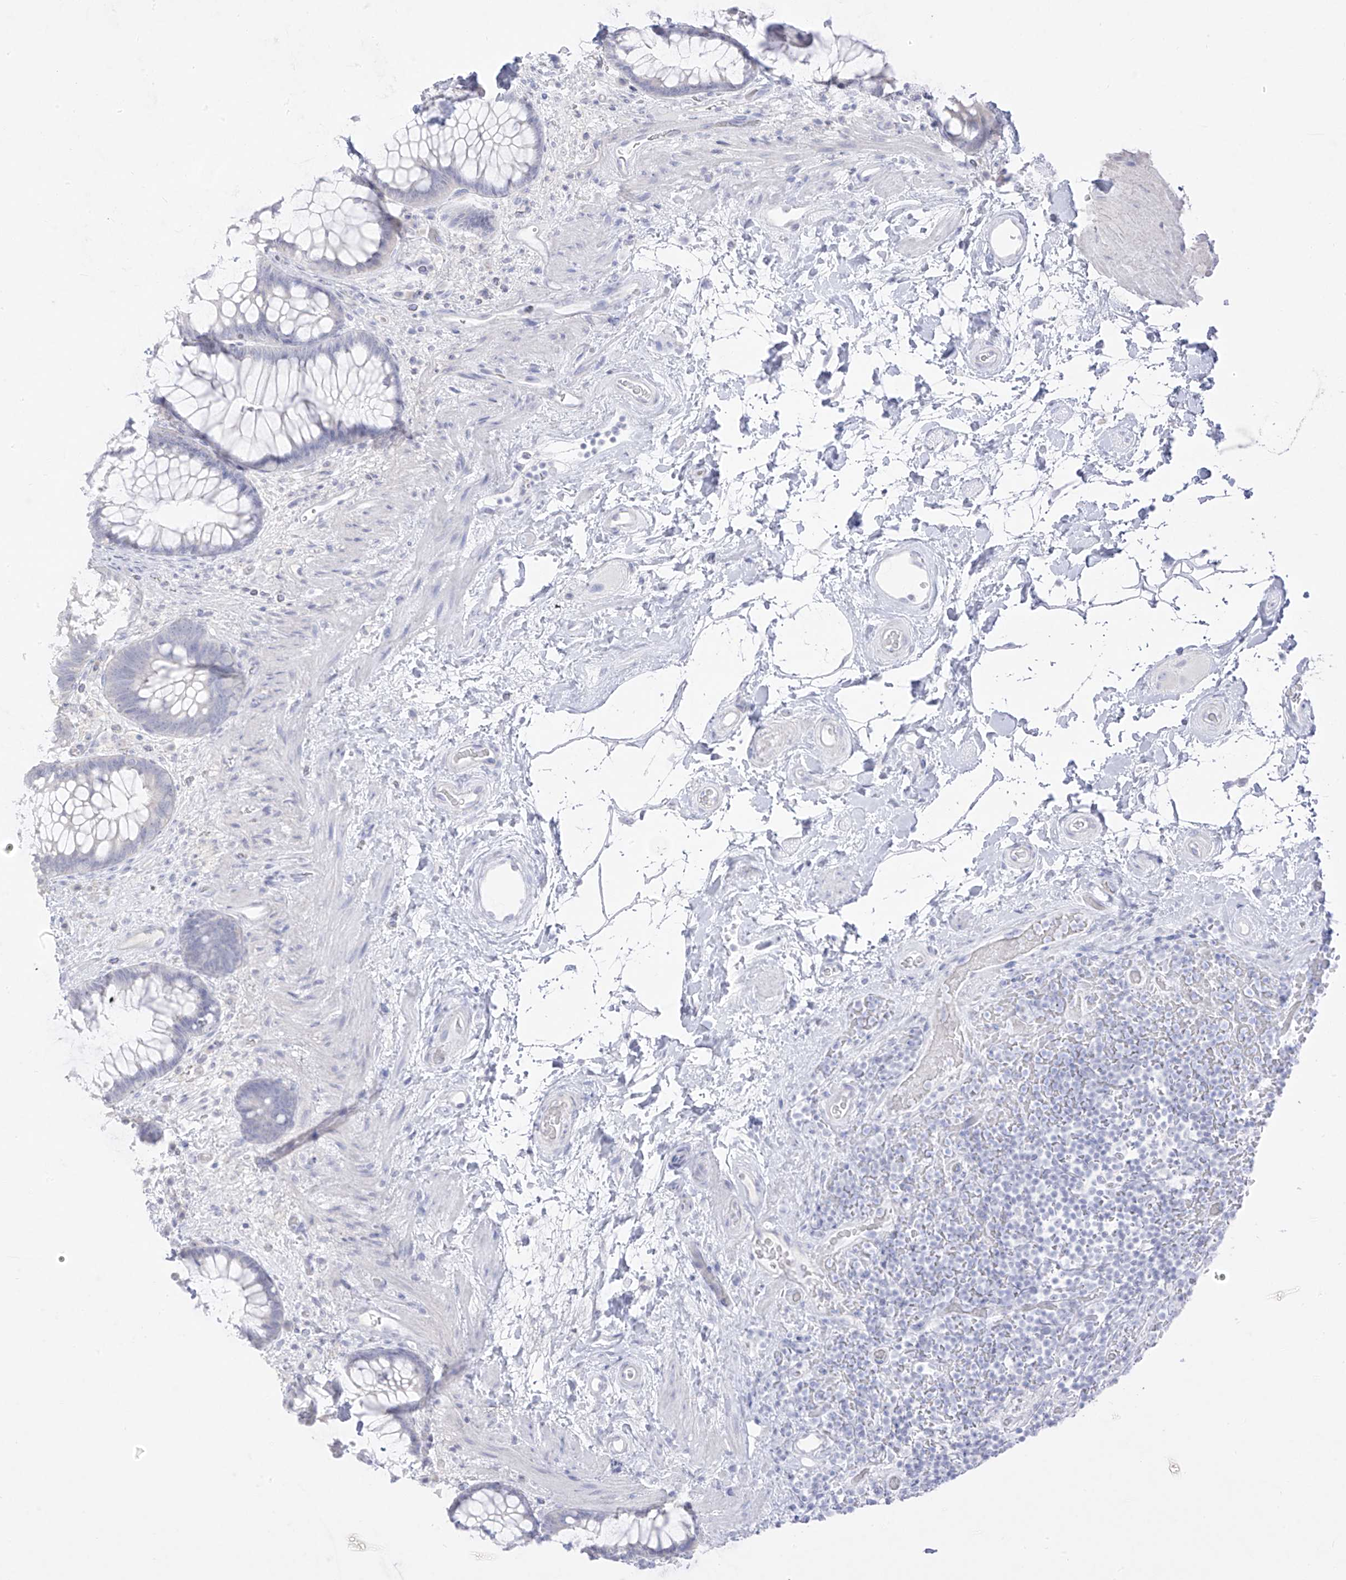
{"staining": {"intensity": "negative", "quantity": "none", "location": "none"}, "tissue": "rectum", "cell_type": "Glandular cells", "image_type": "normal", "snomed": [{"axis": "morphology", "description": "Normal tissue, NOS"}, {"axis": "topography", "description": "Rectum"}], "caption": "Unremarkable rectum was stained to show a protein in brown. There is no significant positivity in glandular cells.", "gene": "TGM4", "patient": {"sex": "male", "age": 51}}